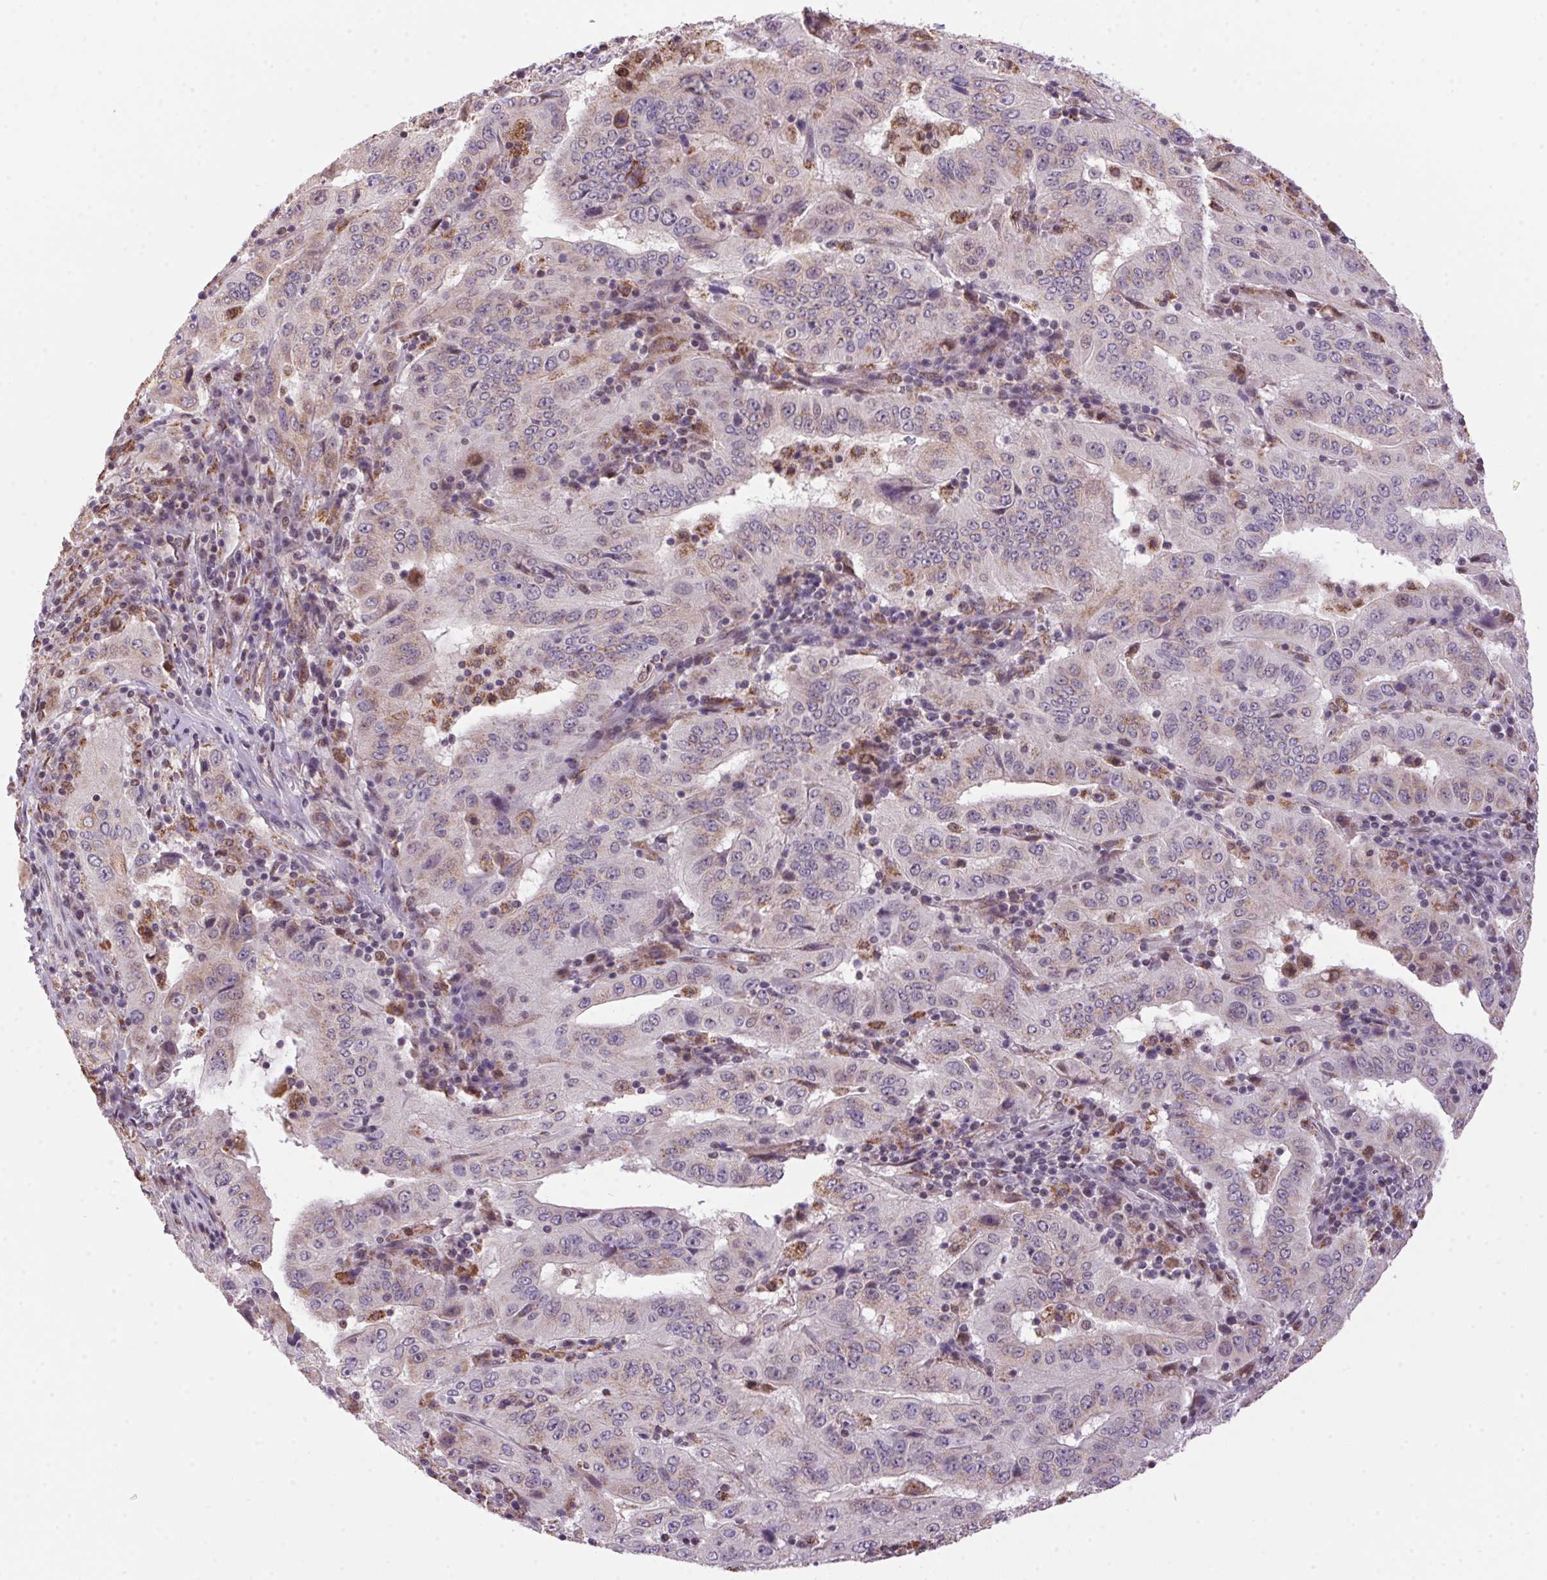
{"staining": {"intensity": "weak", "quantity": "<25%", "location": "cytoplasmic/membranous"}, "tissue": "pancreatic cancer", "cell_type": "Tumor cells", "image_type": "cancer", "snomed": [{"axis": "morphology", "description": "Adenocarcinoma, NOS"}, {"axis": "topography", "description": "Pancreas"}], "caption": "Immunohistochemistry photomicrograph of pancreatic cancer stained for a protein (brown), which demonstrates no positivity in tumor cells.", "gene": "AKR1E2", "patient": {"sex": "male", "age": 63}}